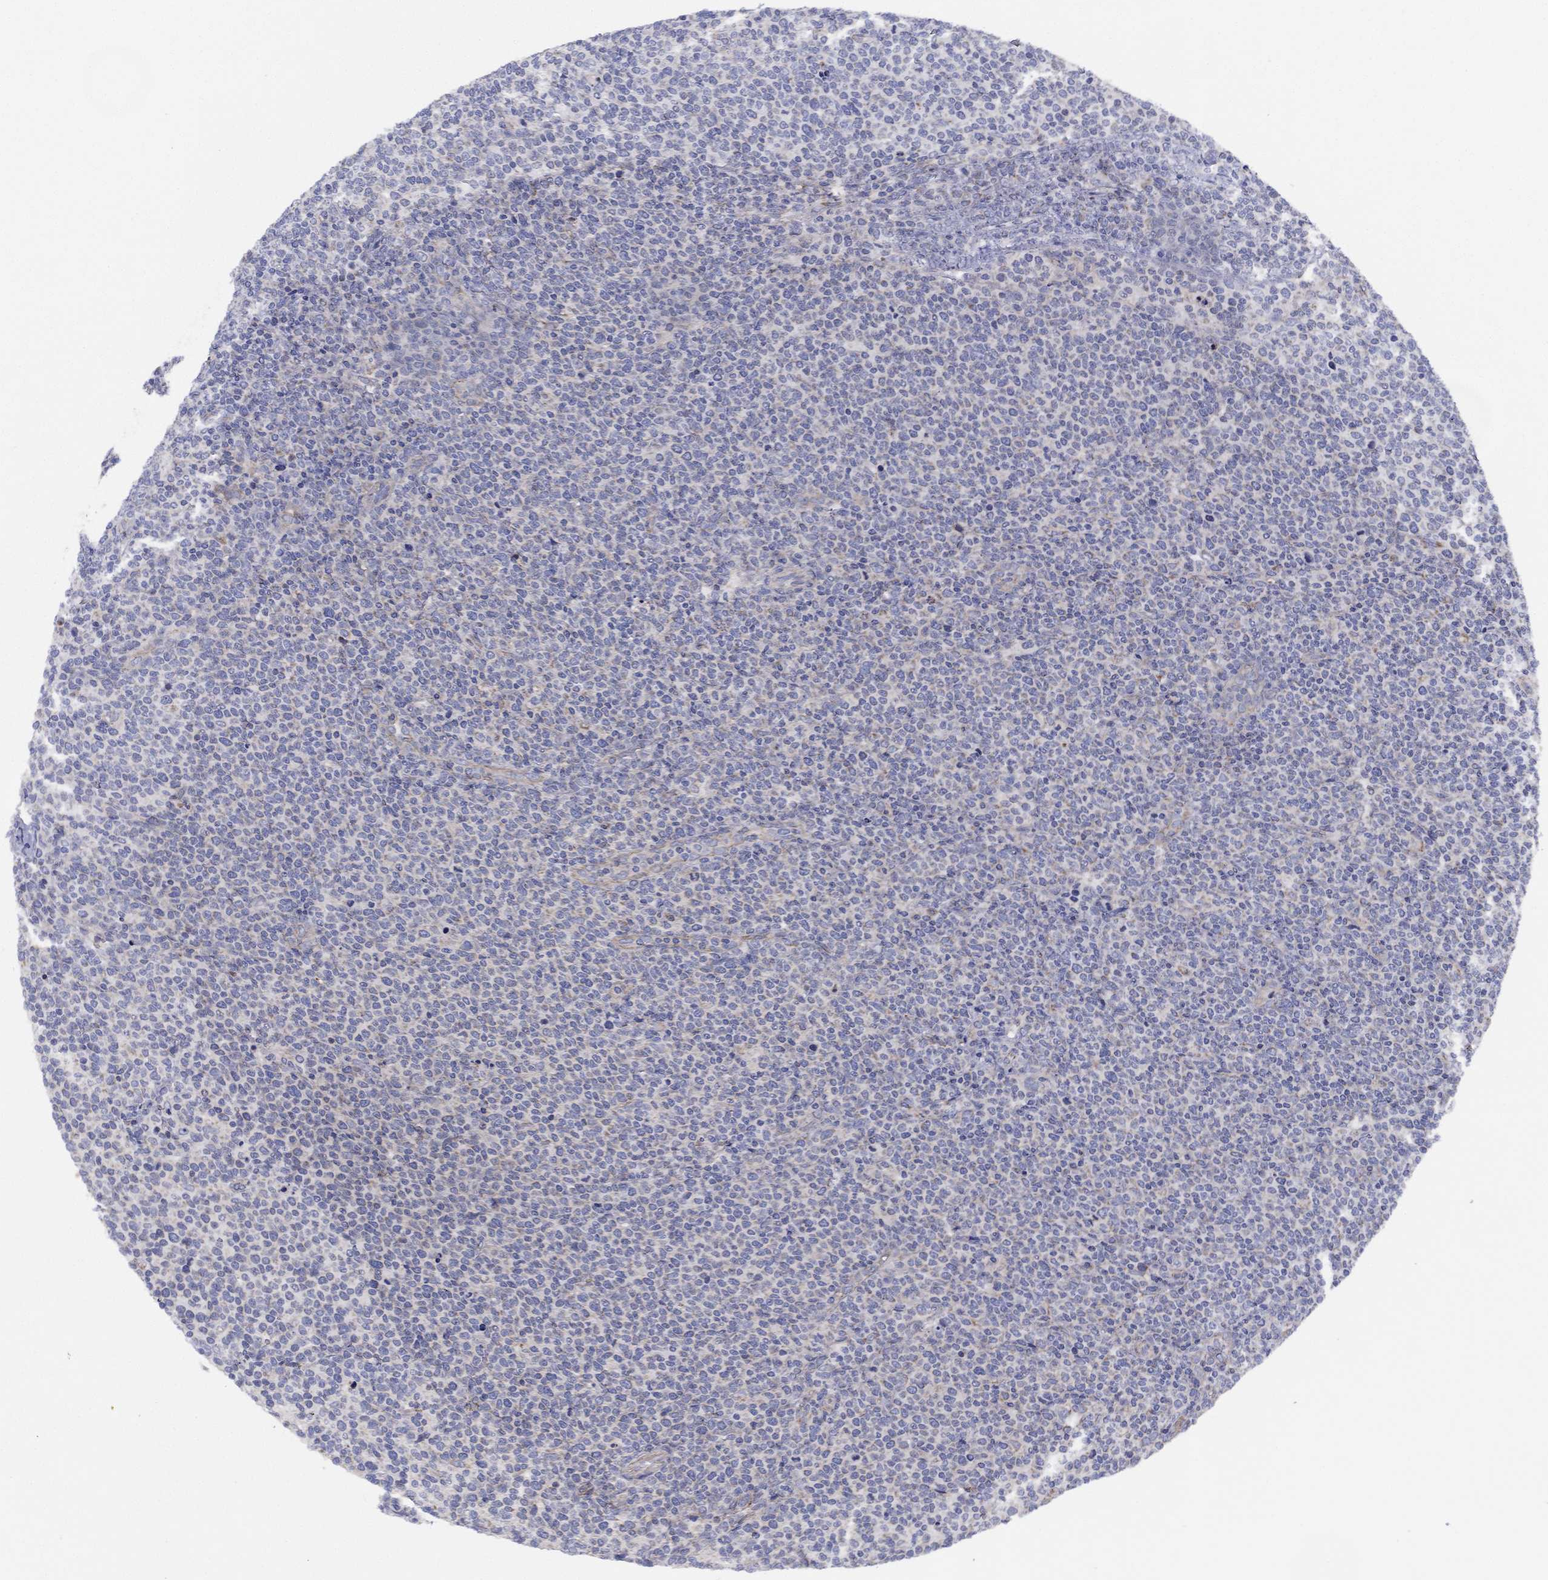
{"staining": {"intensity": "negative", "quantity": "none", "location": "none"}, "tissue": "lymphoma", "cell_type": "Tumor cells", "image_type": "cancer", "snomed": [{"axis": "morphology", "description": "Malignant lymphoma, non-Hodgkin's type, High grade"}, {"axis": "topography", "description": "Lymph node"}], "caption": "DAB (3,3'-diaminobenzidine) immunohistochemical staining of human high-grade malignant lymphoma, non-Hodgkin's type shows no significant positivity in tumor cells. The staining was performed using DAB to visualize the protein expression in brown, while the nuclei were stained in blue with hematoxylin (Magnification: 20x).", "gene": "ZNF223", "patient": {"sex": "male", "age": 61}}